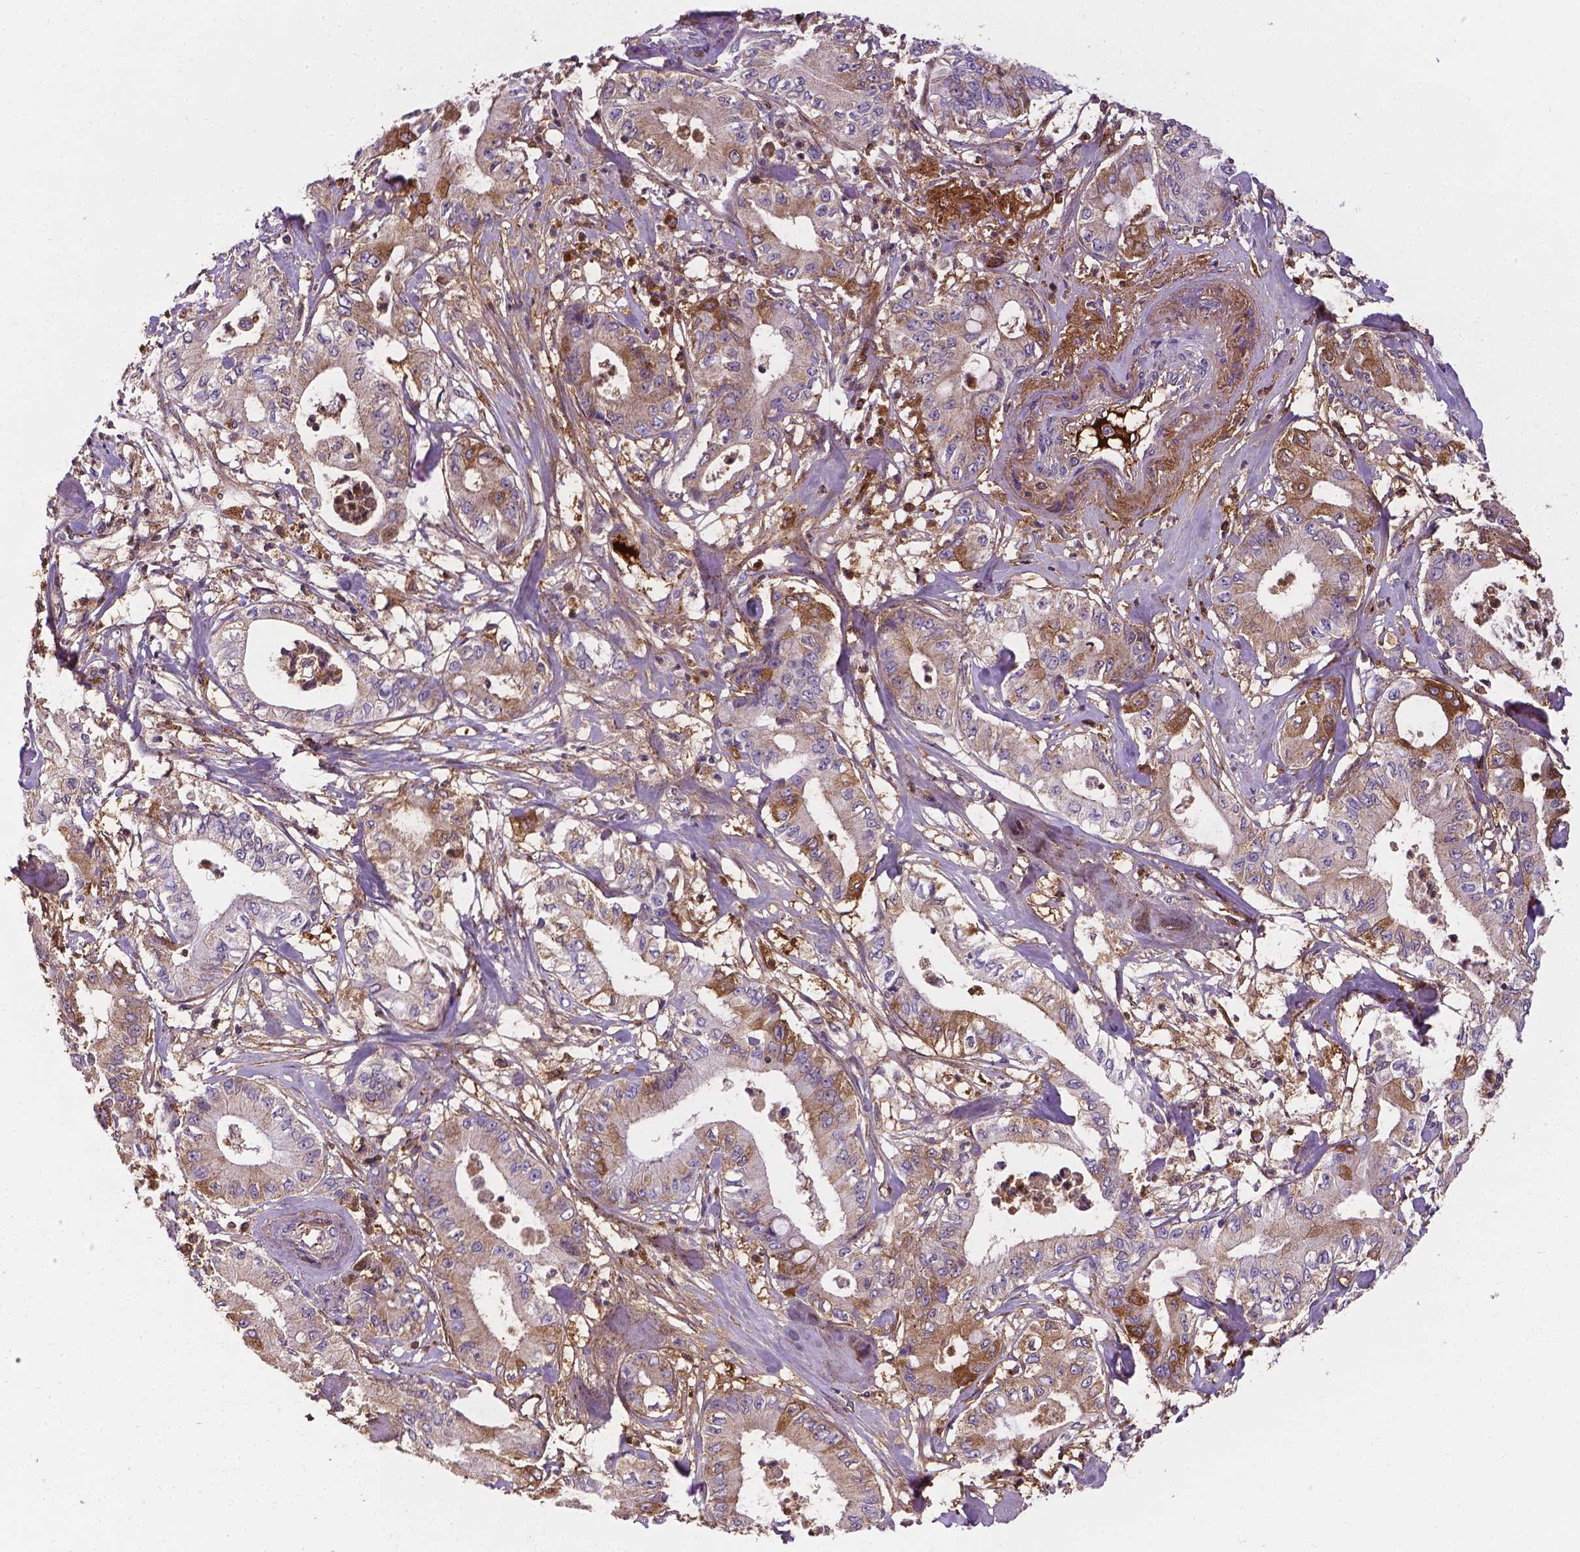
{"staining": {"intensity": "moderate", "quantity": "25%-75%", "location": "cytoplasmic/membranous"}, "tissue": "pancreatic cancer", "cell_type": "Tumor cells", "image_type": "cancer", "snomed": [{"axis": "morphology", "description": "Adenocarcinoma, NOS"}, {"axis": "topography", "description": "Pancreas"}], "caption": "Tumor cells demonstrate medium levels of moderate cytoplasmic/membranous positivity in approximately 25%-75% of cells in human pancreatic cancer (adenocarcinoma).", "gene": "APOE", "patient": {"sex": "male", "age": 71}}